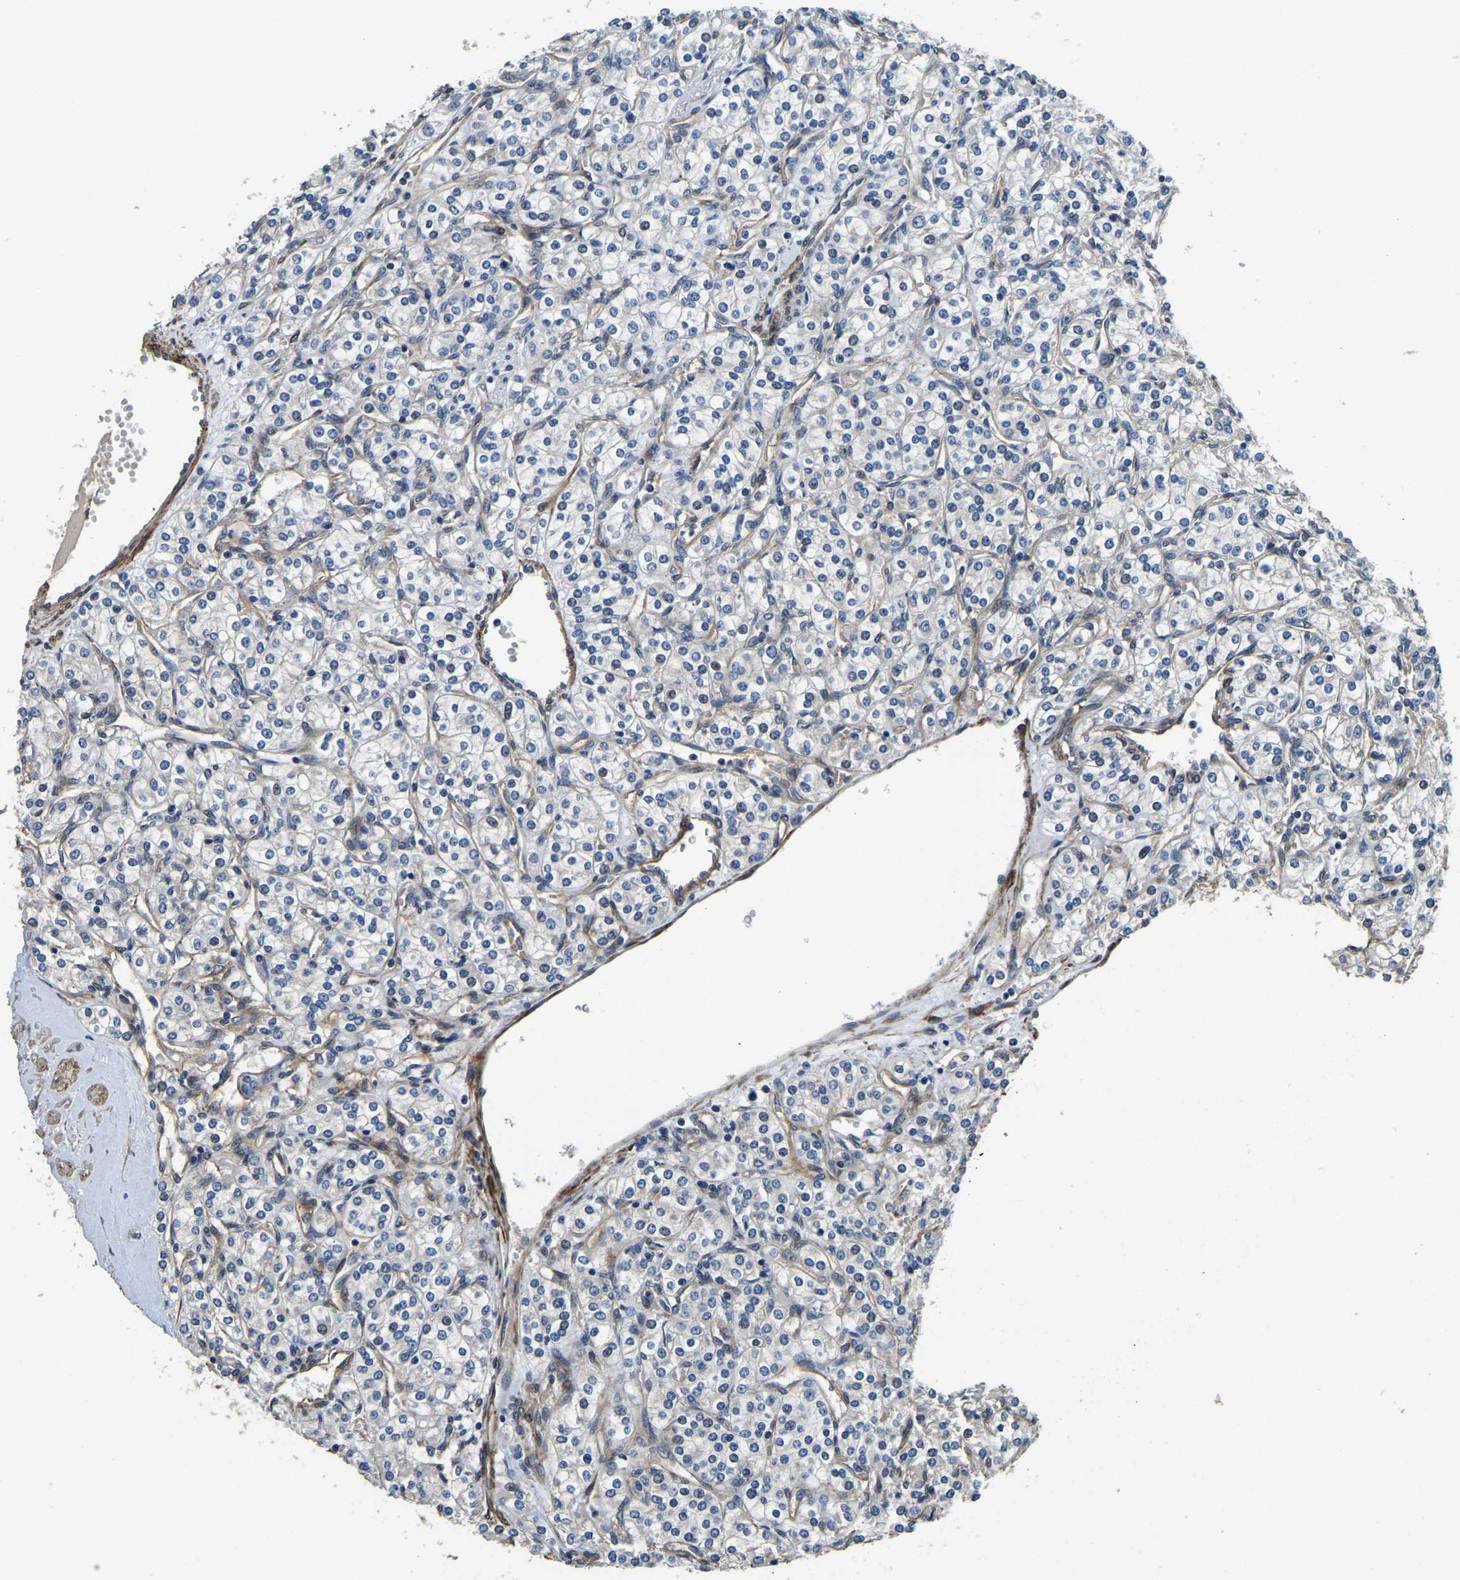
{"staining": {"intensity": "negative", "quantity": "none", "location": "none"}, "tissue": "renal cancer", "cell_type": "Tumor cells", "image_type": "cancer", "snomed": [{"axis": "morphology", "description": "Adenocarcinoma, NOS"}, {"axis": "topography", "description": "Kidney"}], "caption": "Protein analysis of renal cancer (adenocarcinoma) demonstrates no significant positivity in tumor cells.", "gene": "RNF39", "patient": {"sex": "male", "age": 77}}